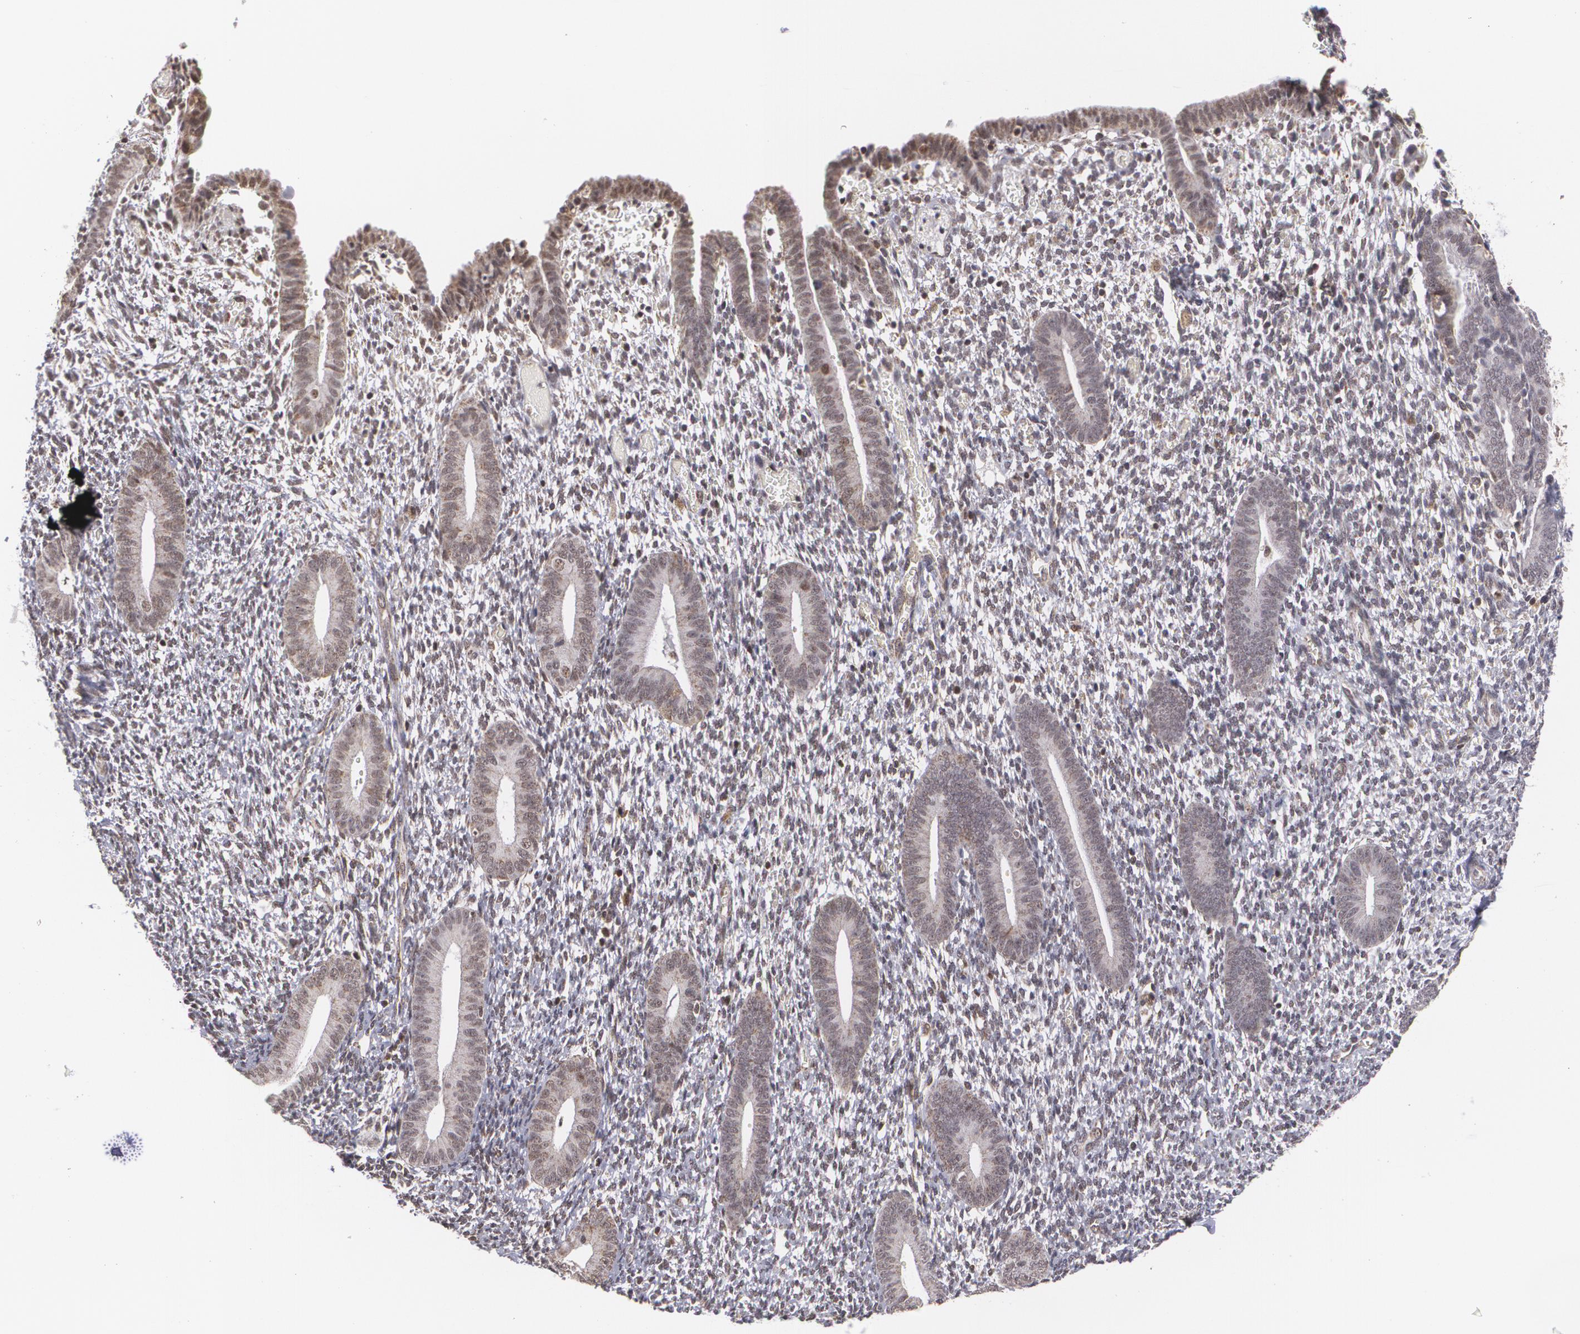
{"staining": {"intensity": "weak", "quantity": ">75%", "location": "nuclear"}, "tissue": "endometrium", "cell_type": "Cells in endometrial stroma", "image_type": "normal", "snomed": [{"axis": "morphology", "description": "Normal tissue, NOS"}, {"axis": "topography", "description": "Smooth muscle"}, {"axis": "topography", "description": "Endometrium"}], "caption": "A brown stain shows weak nuclear staining of a protein in cells in endometrial stroma of unremarkable human endometrium.", "gene": "MXD1", "patient": {"sex": "female", "age": 57}}